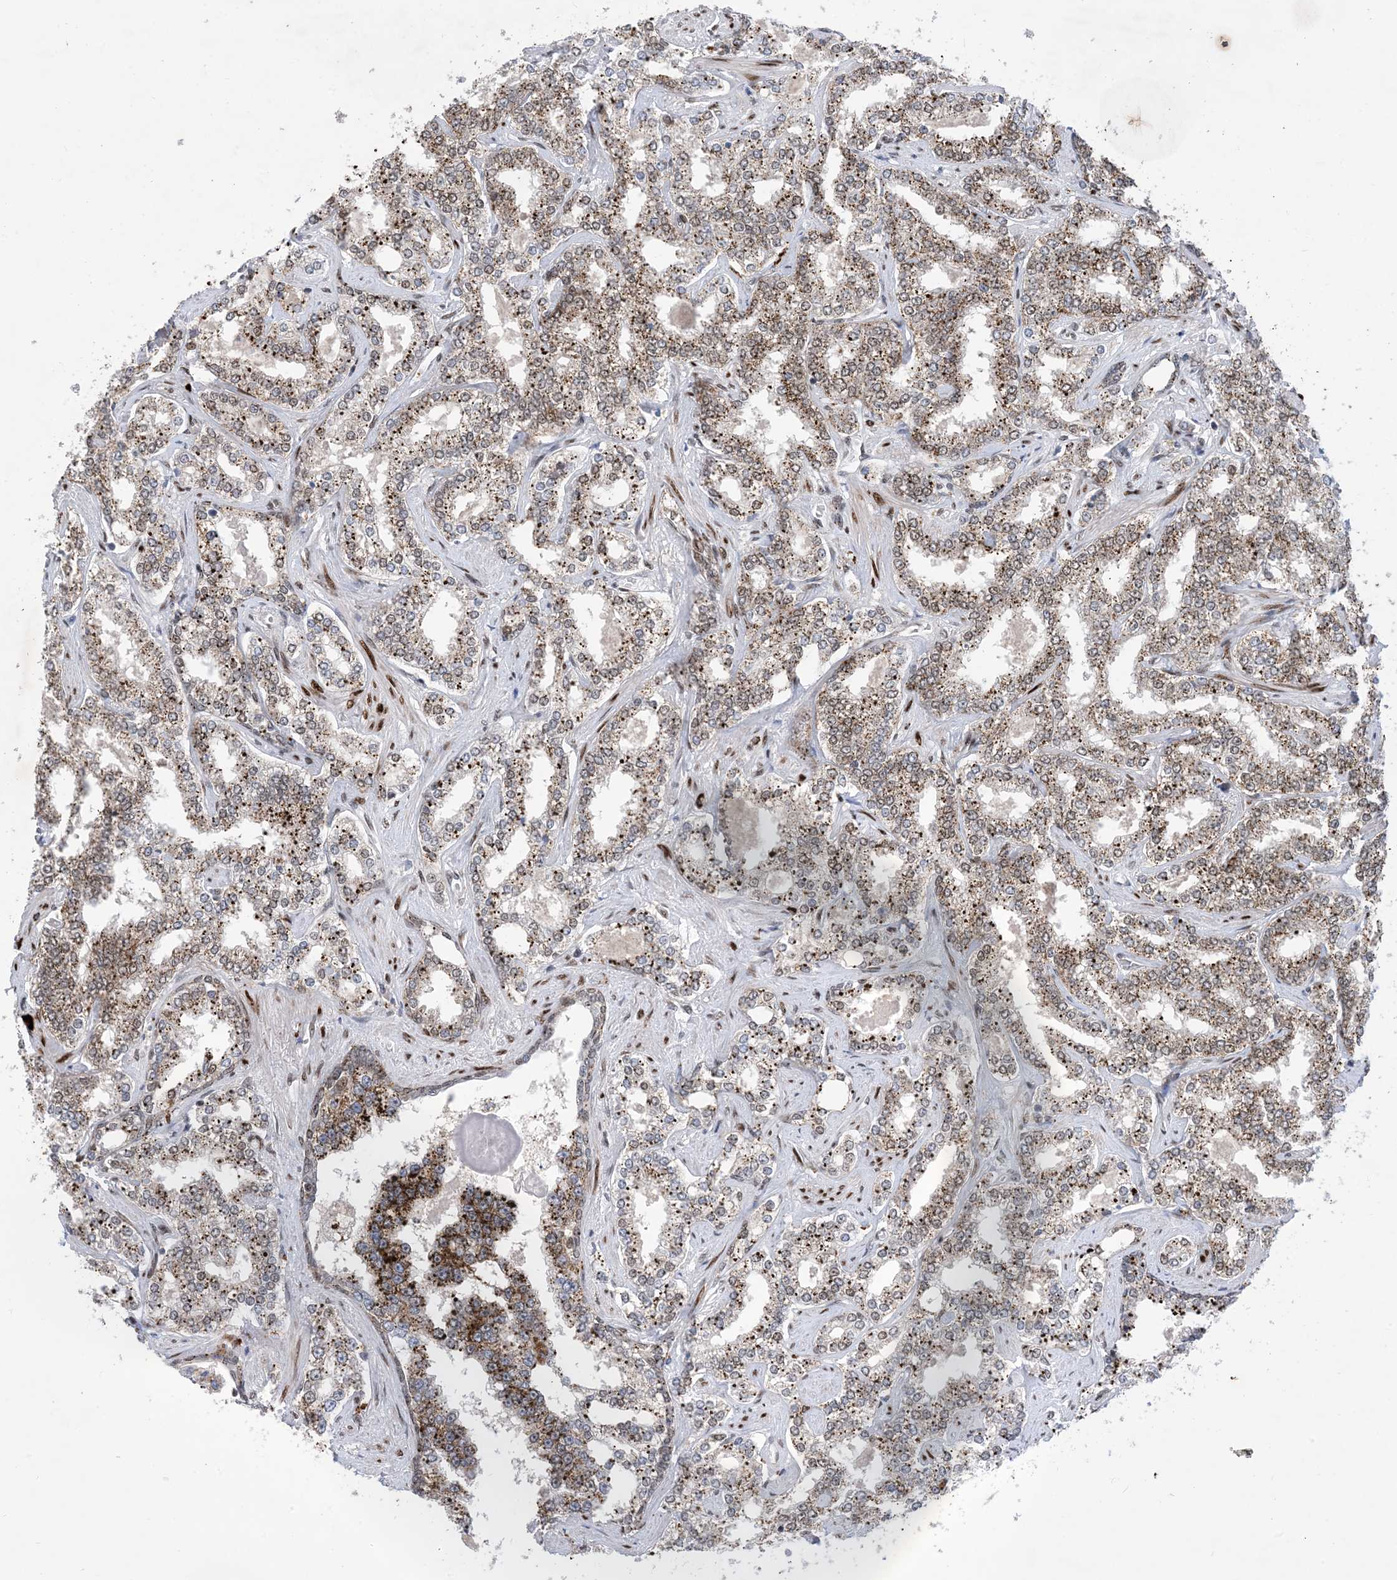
{"staining": {"intensity": "weak", "quantity": "<25%", "location": "nuclear"}, "tissue": "prostate cancer", "cell_type": "Tumor cells", "image_type": "cancer", "snomed": [{"axis": "morphology", "description": "Normal tissue, NOS"}, {"axis": "morphology", "description": "Adenocarcinoma, High grade"}, {"axis": "topography", "description": "Prostate"}], "caption": "Prostate adenocarcinoma (high-grade) was stained to show a protein in brown. There is no significant positivity in tumor cells.", "gene": "TSPYL1", "patient": {"sex": "male", "age": 83}}